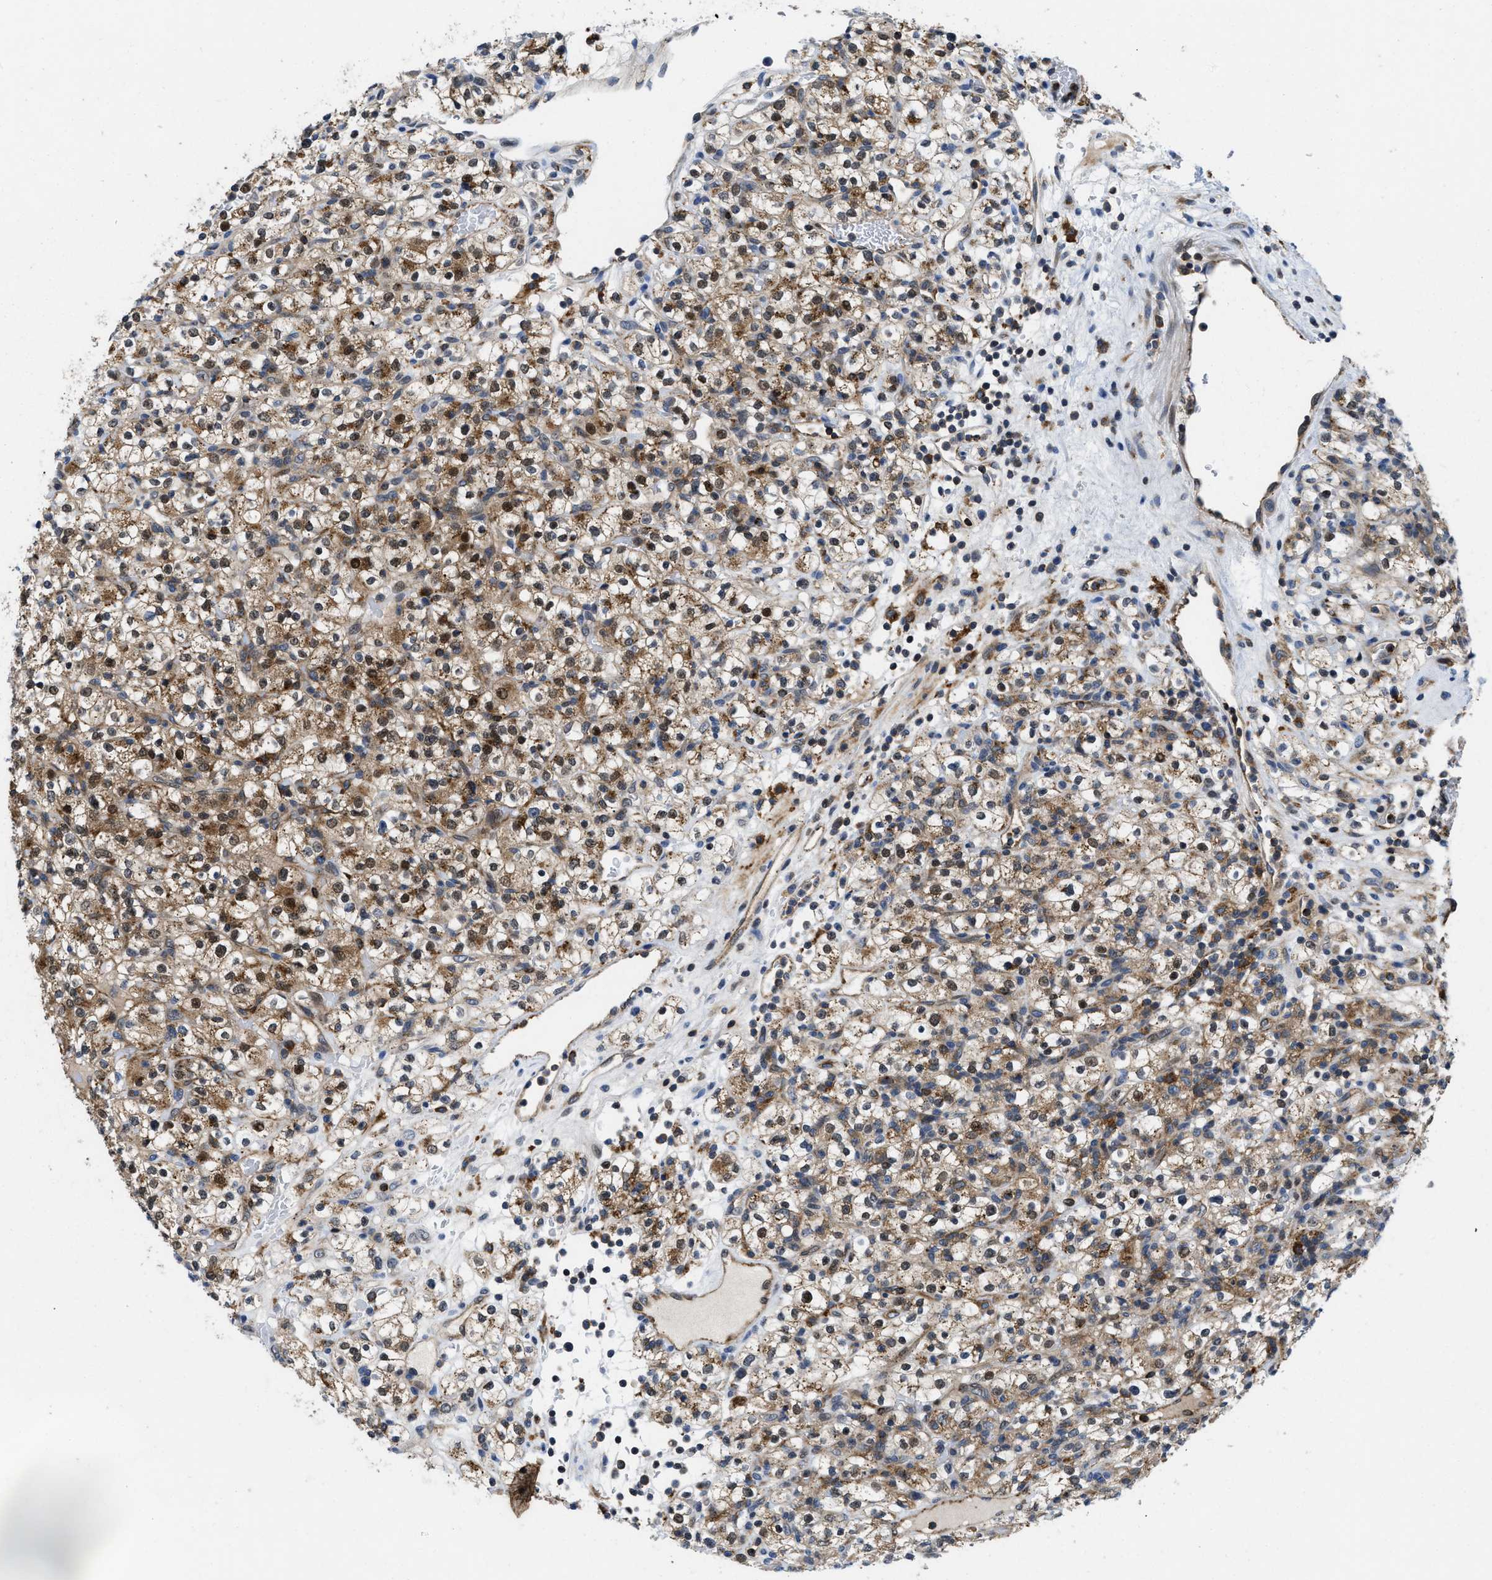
{"staining": {"intensity": "moderate", "quantity": ">75%", "location": "cytoplasmic/membranous"}, "tissue": "renal cancer", "cell_type": "Tumor cells", "image_type": "cancer", "snomed": [{"axis": "morphology", "description": "Normal tissue, NOS"}, {"axis": "morphology", "description": "Adenocarcinoma, NOS"}, {"axis": "topography", "description": "Kidney"}], "caption": "The histopathology image demonstrates a brown stain indicating the presence of a protein in the cytoplasmic/membranous of tumor cells in renal cancer. (DAB IHC, brown staining for protein, blue staining for nuclei).", "gene": "ENPP4", "patient": {"sex": "female", "age": 72}}